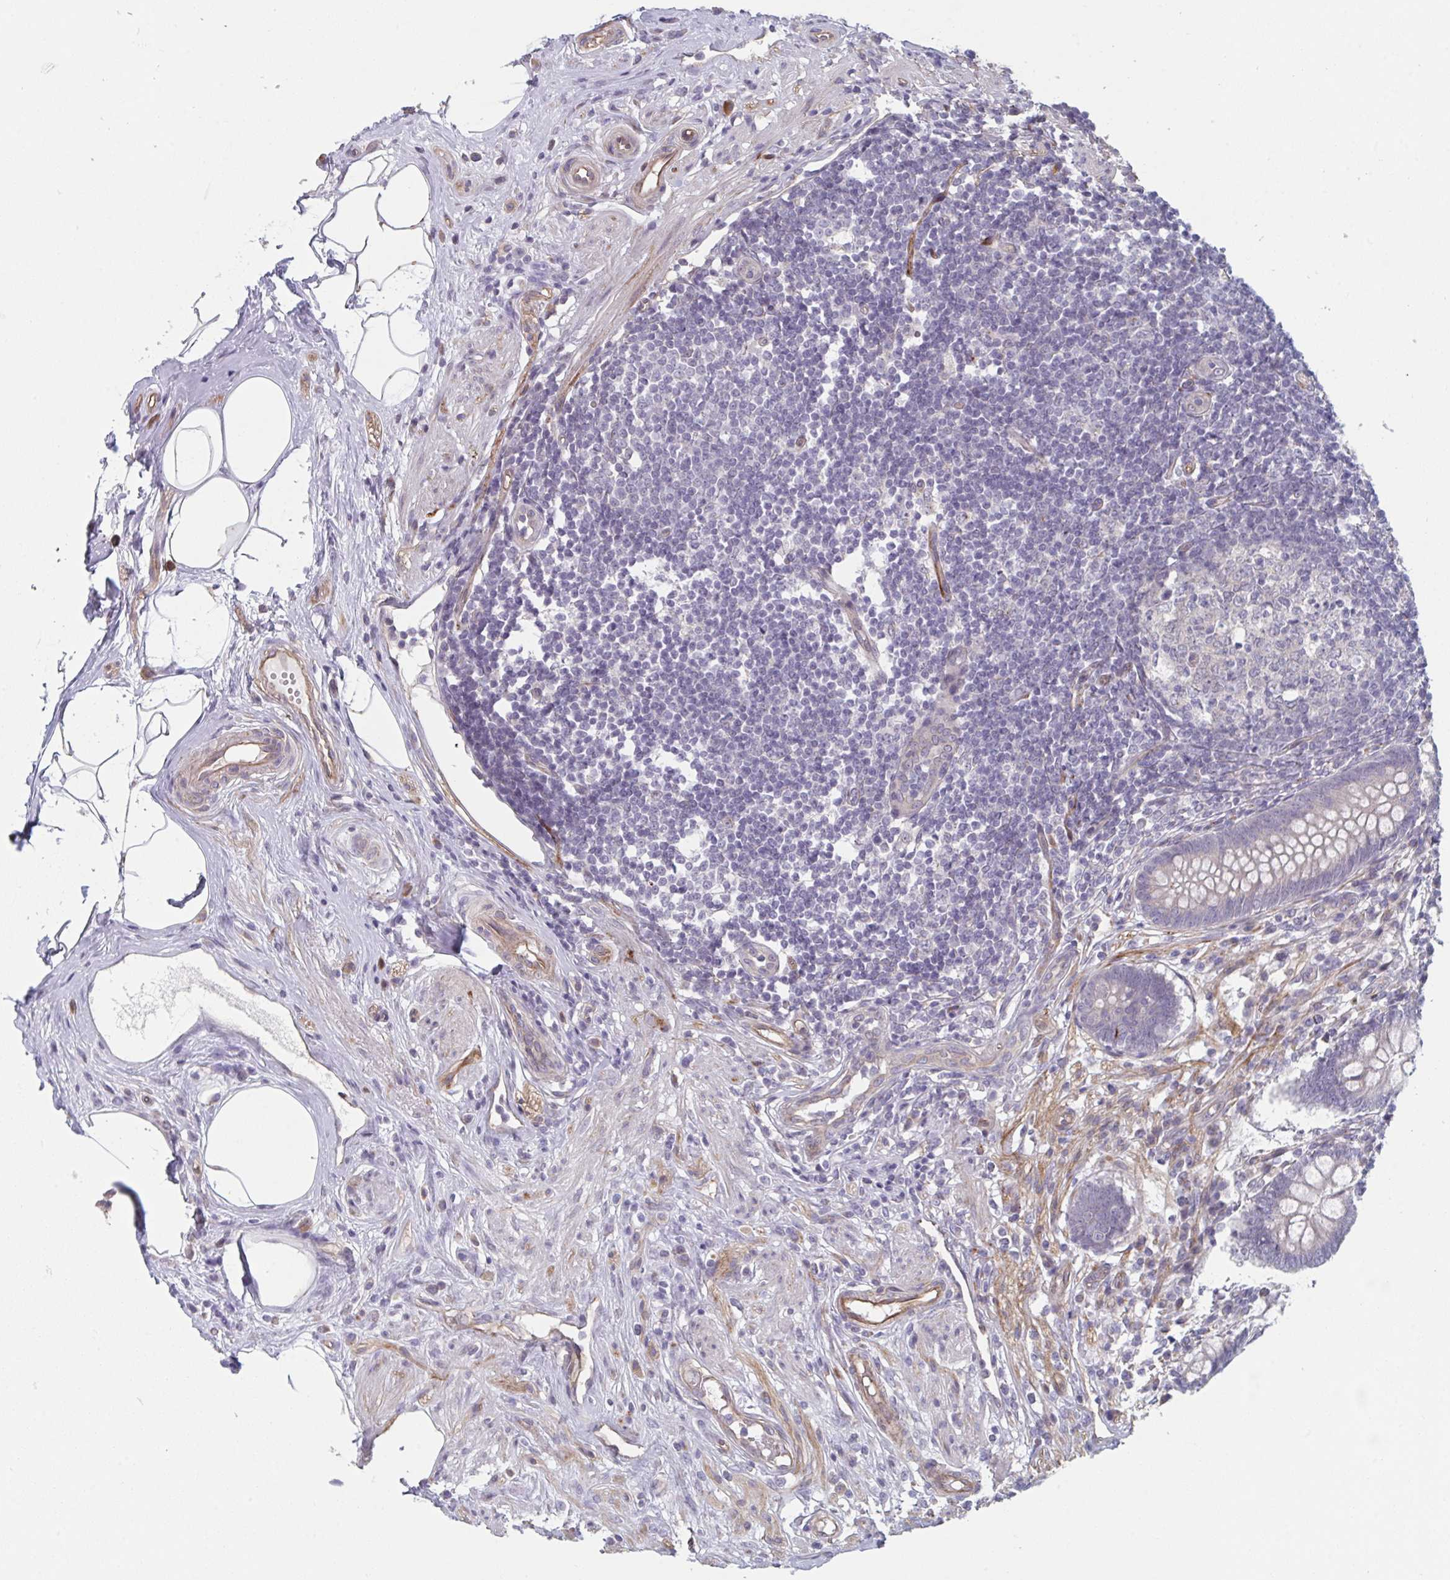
{"staining": {"intensity": "moderate", "quantity": "25%-75%", "location": "cytoplasmic/membranous"}, "tissue": "appendix", "cell_type": "Glandular cells", "image_type": "normal", "snomed": [{"axis": "morphology", "description": "Normal tissue, NOS"}, {"axis": "topography", "description": "Appendix"}], "caption": "Benign appendix shows moderate cytoplasmic/membranous positivity in about 25%-75% of glandular cells The protein is stained brown, and the nuclei are stained in blue (DAB IHC with brightfield microscopy, high magnification)..", "gene": "TNFSF10", "patient": {"sex": "female", "age": 56}}